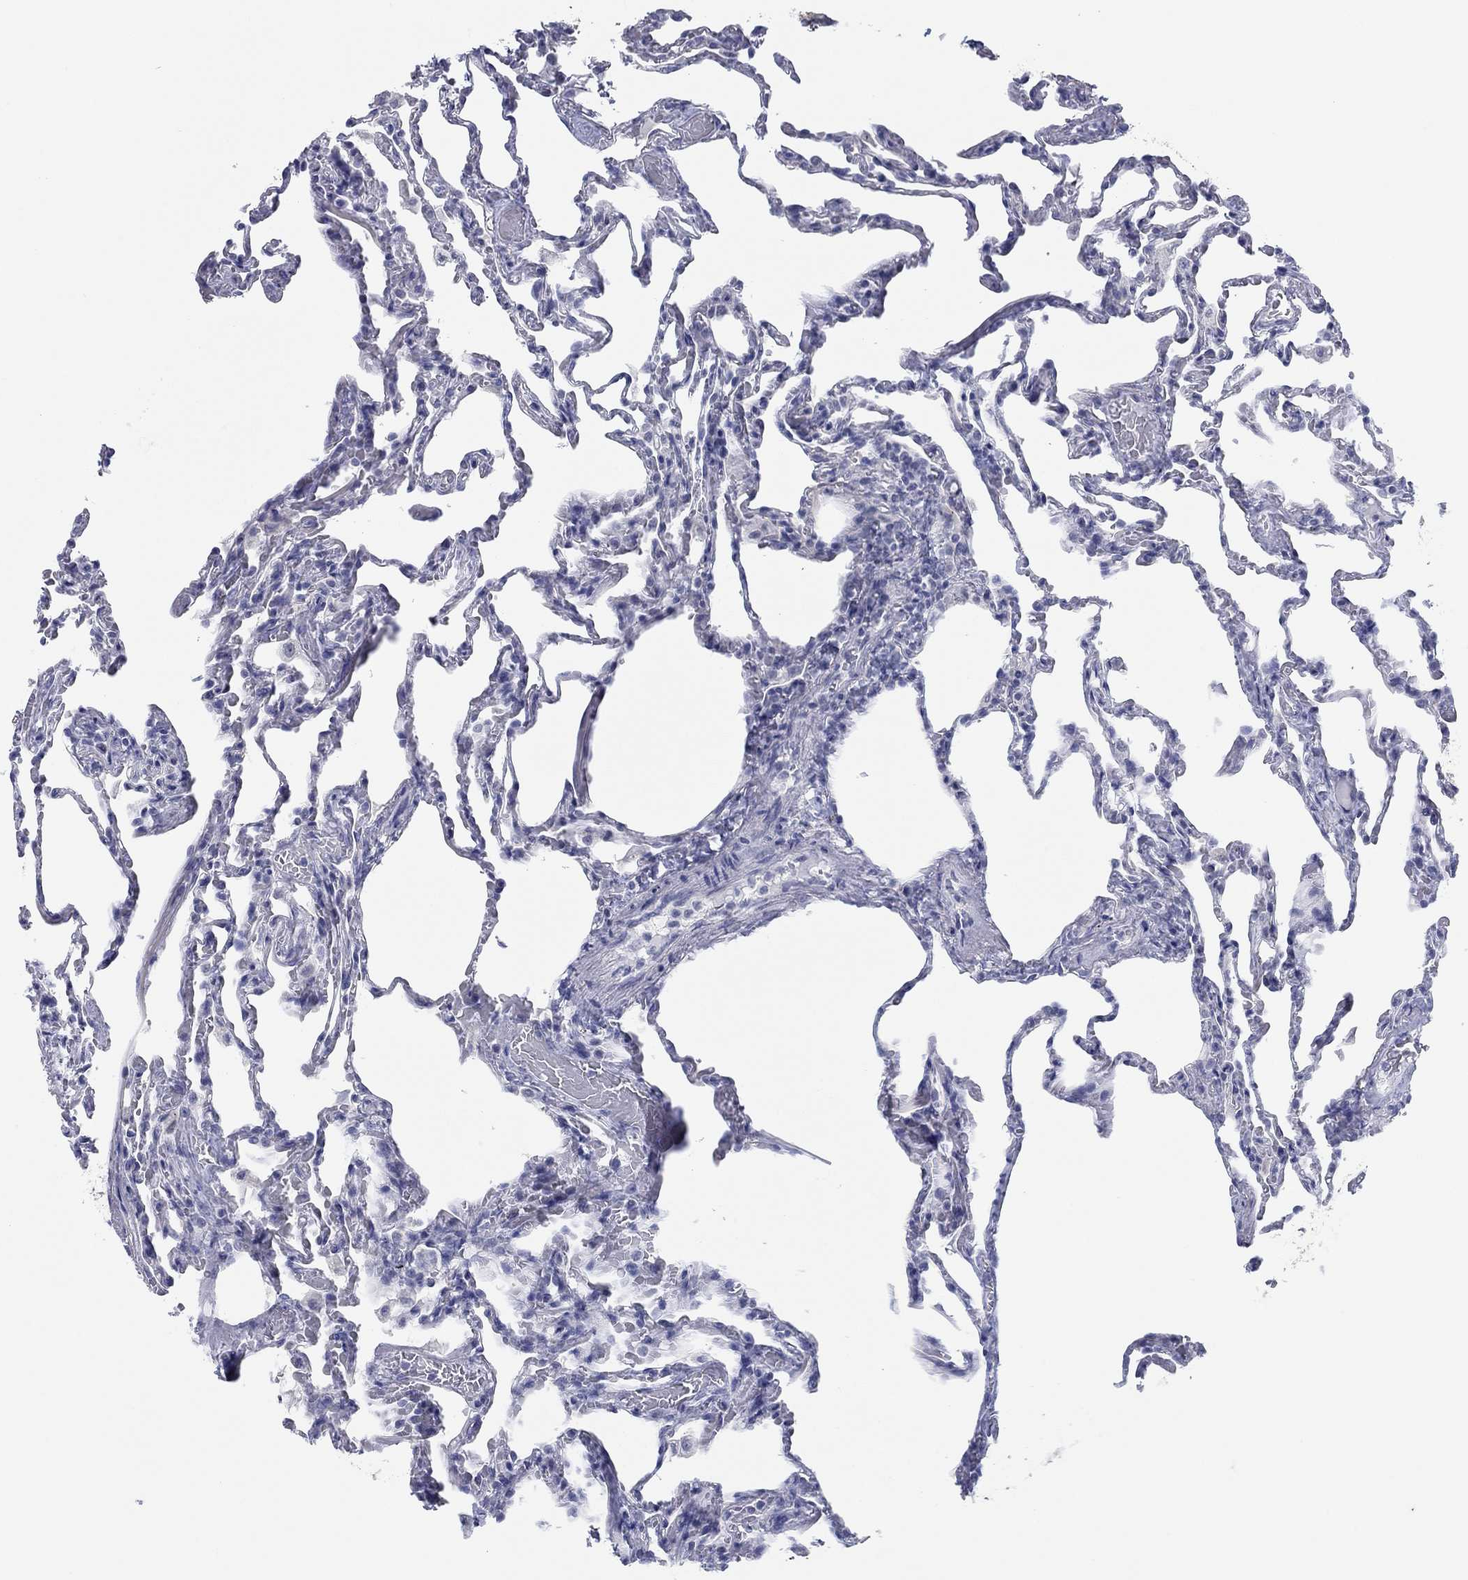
{"staining": {"intensity": "negative", "quantity": "none", "location": "none"}, "tissue": "lung", "cell_type": "Alveolar cells", "image_type": "normal", "snomed": [{"axis": "morphology", "description": "Normal tissue, NOS"}, {"axis": "topography", "description": "Lung"}], "caption": "A photomicrograph of lung stained for a protein reveals no brown staining in alveolar cells. (Immunohistochemistry, brightfield microscopy, high magnification).", "gene": "DNAL1", "patient": {"sex": "female", "age": 43}}